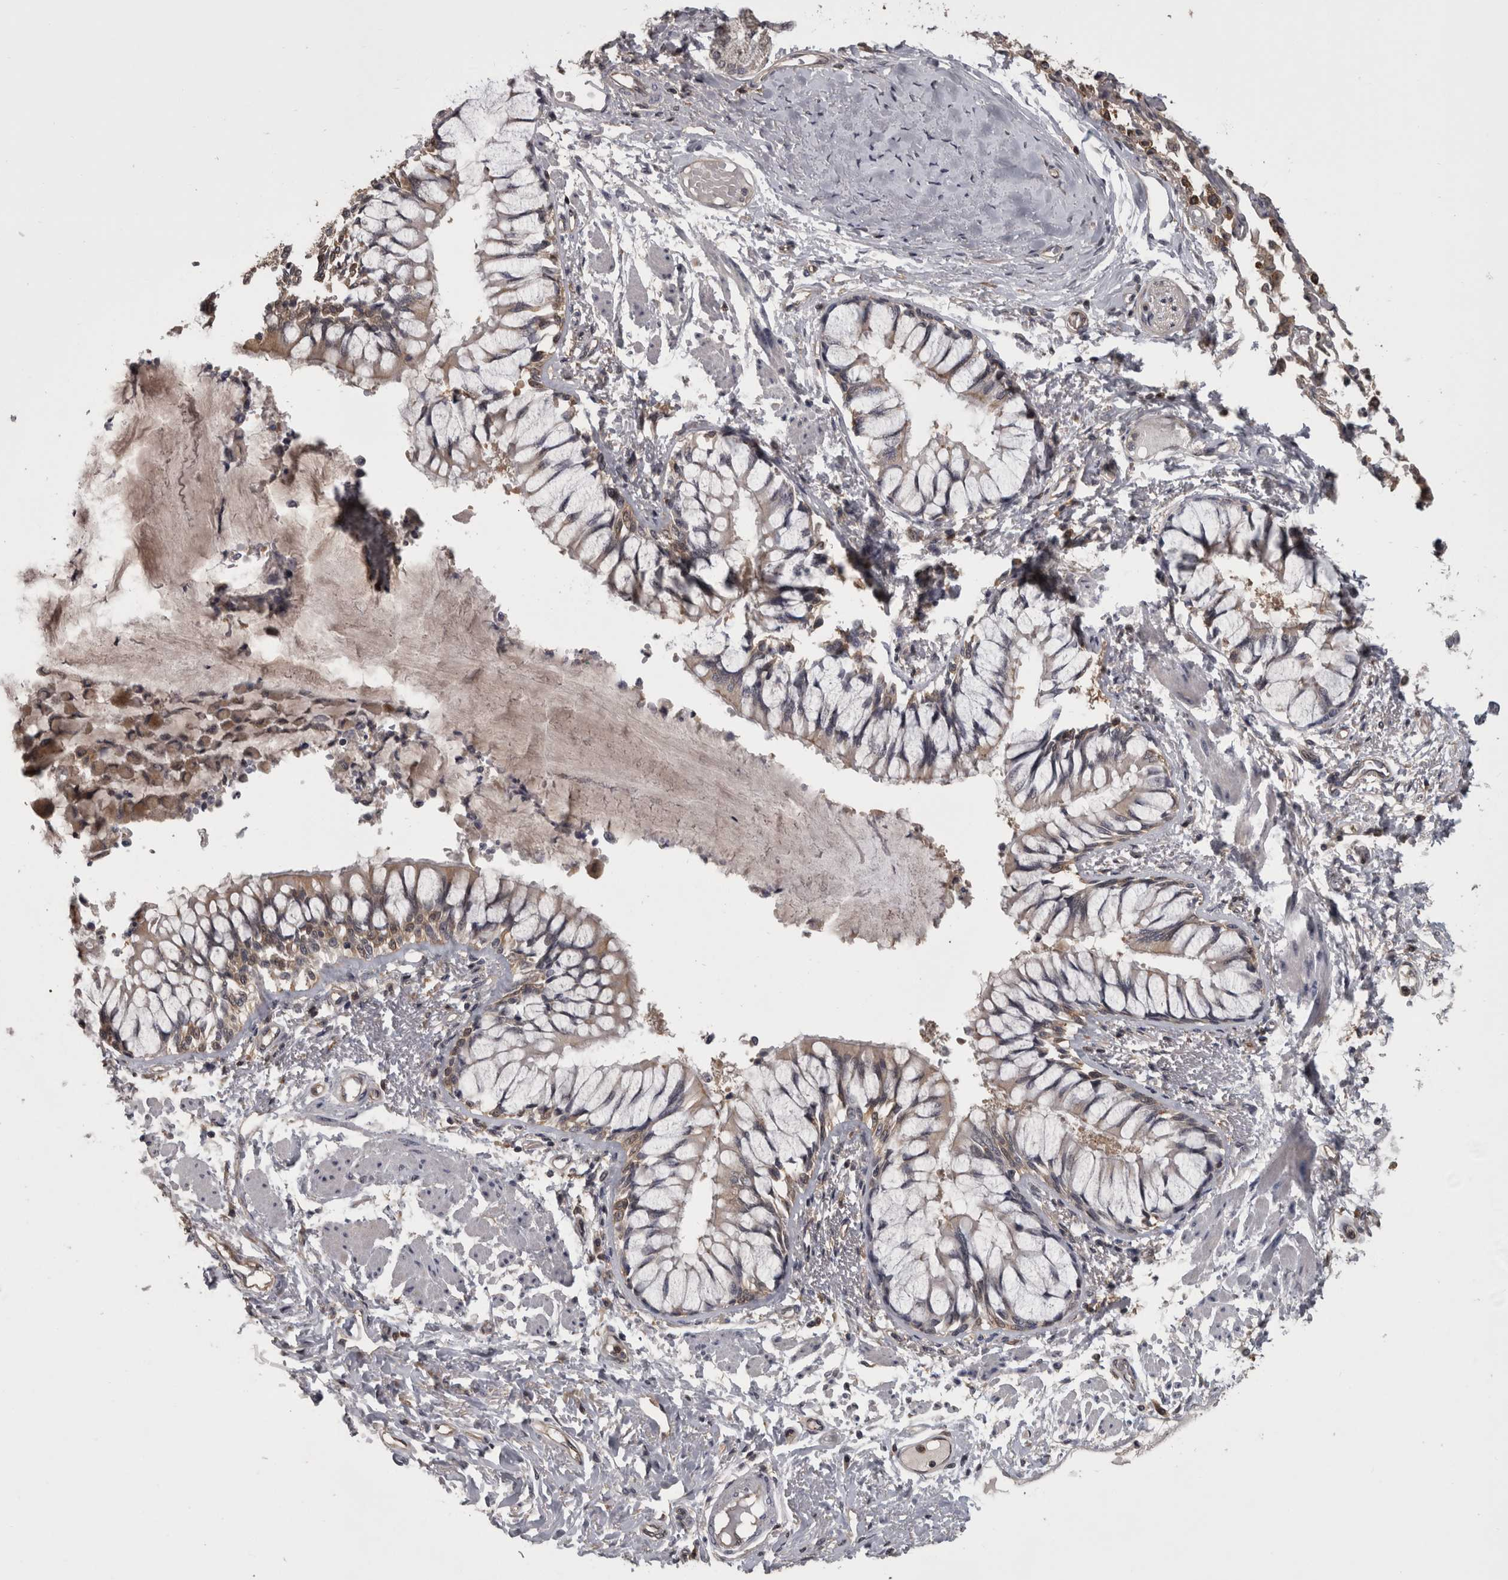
{"staining": {"intensity": "weak", "quantity": "<25%", "location": "cytoplasmic/membranous"}, "tissue": "bronchus", "cell_type": "Respiratory epithelial cells", "image_type": "normal", "snomed": [{"axis": "morphology", "description": "Normal tissue, NOS"}, {"axis": "topography", "description": "Cartilage tissue"}, {"axis": "topography", "description": "Bronchus"}, {"axis": "topography", "description": "Lung"}], "caption": "Image shows no protein positivity in respiratory epithelial cells of benign bronchus. (DAB (3,3'-diaminobenzidine) IHC visualized using brightfield microscopy, high magnification).", "gene": "APRT", "patient": {"sex": "male", "age": 64}}